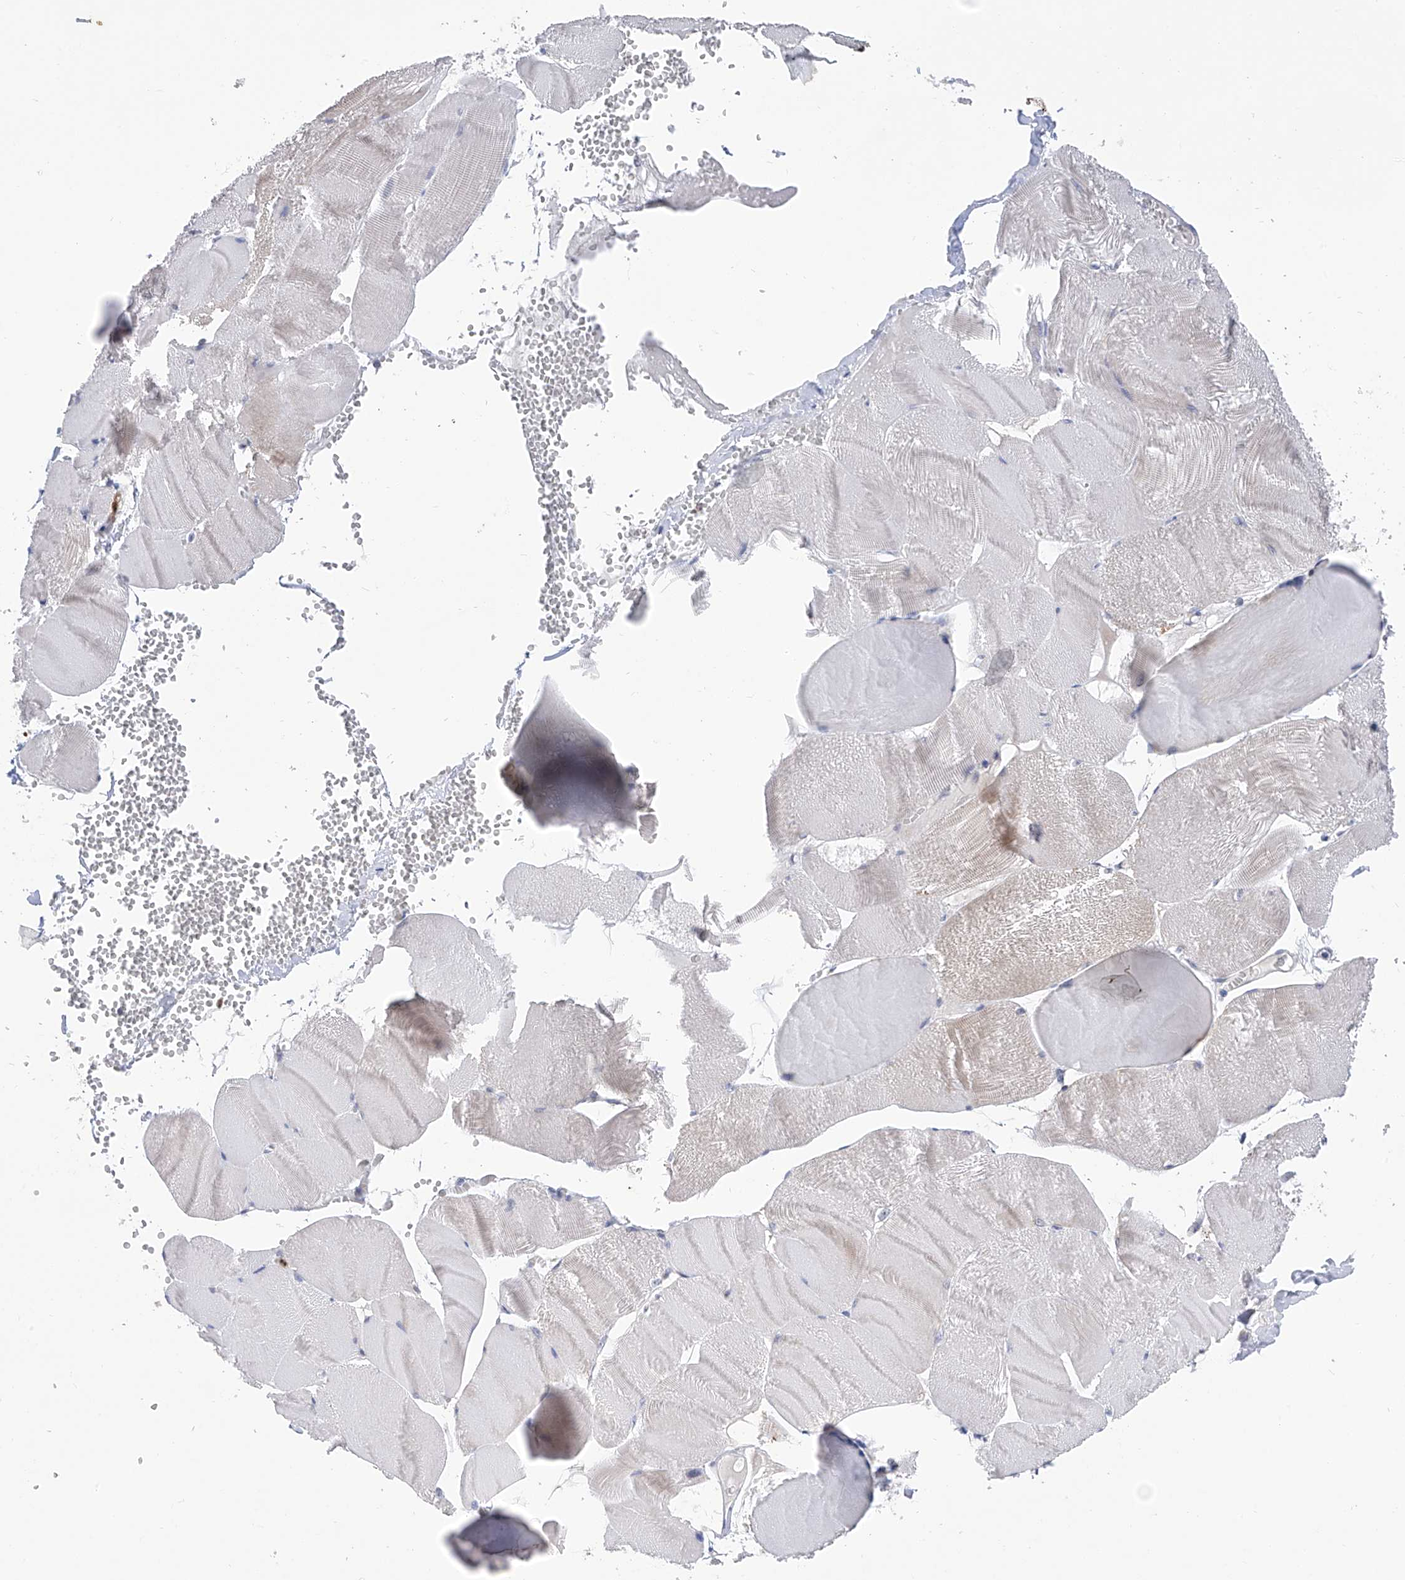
{"staining": {"intensity": "weak", "quantity": "<25%", "location": "cytoplasmic/membranous"}, "tissue": "skeletal muscle", "cell_type": "Myocytes", "image_type": "normal", "snomed": [{"axis": "morphology", "description": "Normal tissue, NOS"}, {"axis": "morphology", "description": "Basal cell carcinoma"}, {"axis": "topography", "description": "Skeletal muscle"}], "caption": "This is an IHC image of normal skeletal muscle. There is no positivity in myocytes.", "gene": "PHF20", "patient": {"sex": "female", "age": 64}}